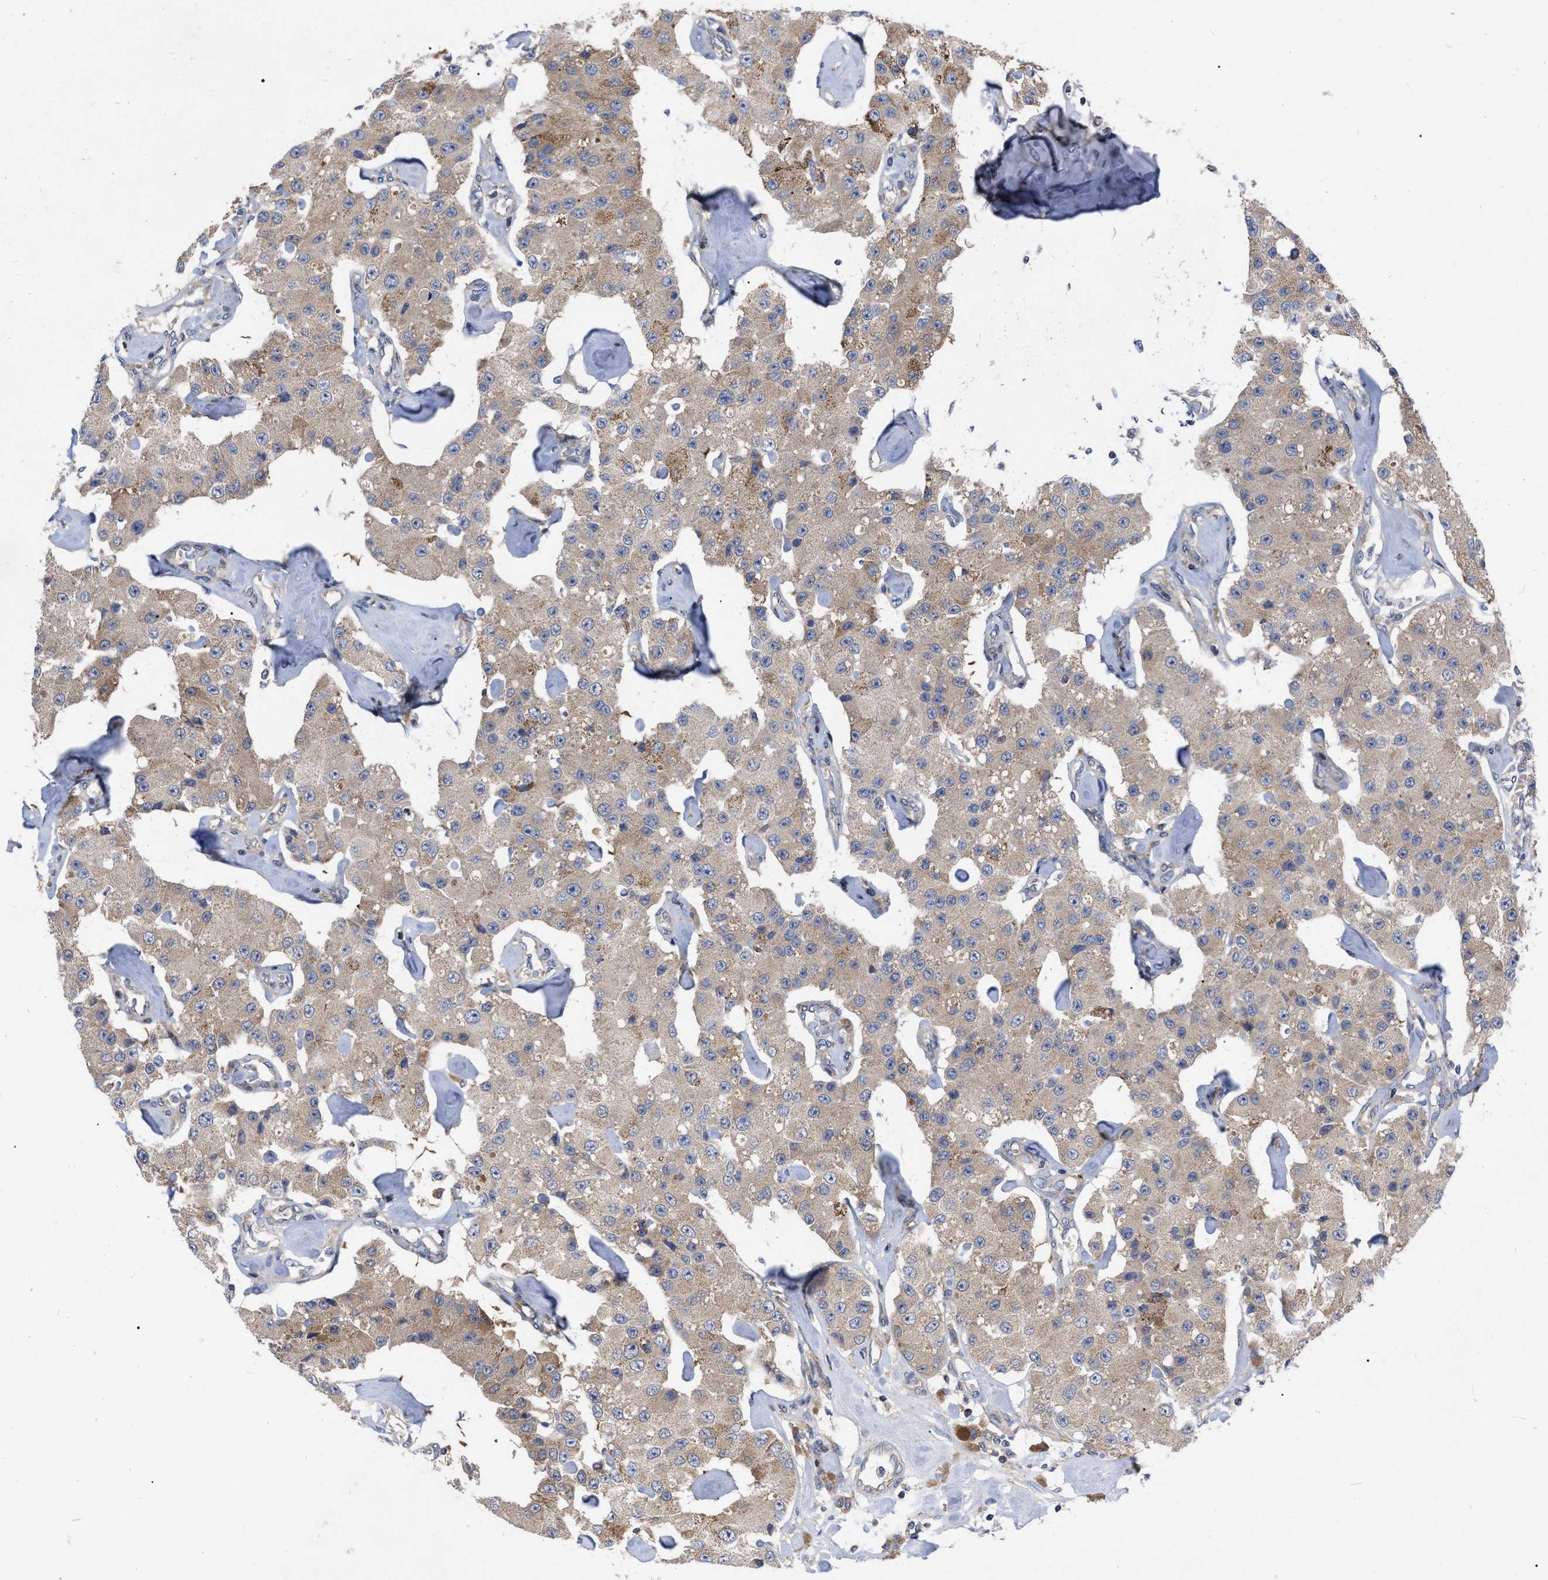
{"staining": {"intensity": "moderate", "quantity": "25%-75%", "location": "cytoplasmic/membranous"}, "tissue": "carcinoid", "cell_type": "Tumor cells", "image_type": "cancer", "snomed": [{"axis": "morphology", "description": "Carcinoid, malignant, NOS"}, {"axis": "topography", "description": "Pancreas"}], "caption": "Immunohistochemical staining of carcinoid (malignant) shows medium levels of moderate cytoplasmic/membranous expression in approximately 25%-75% of tumor cells.", "gene": "CDKN2C", "patient": {"sex": "male", "age": 41}}